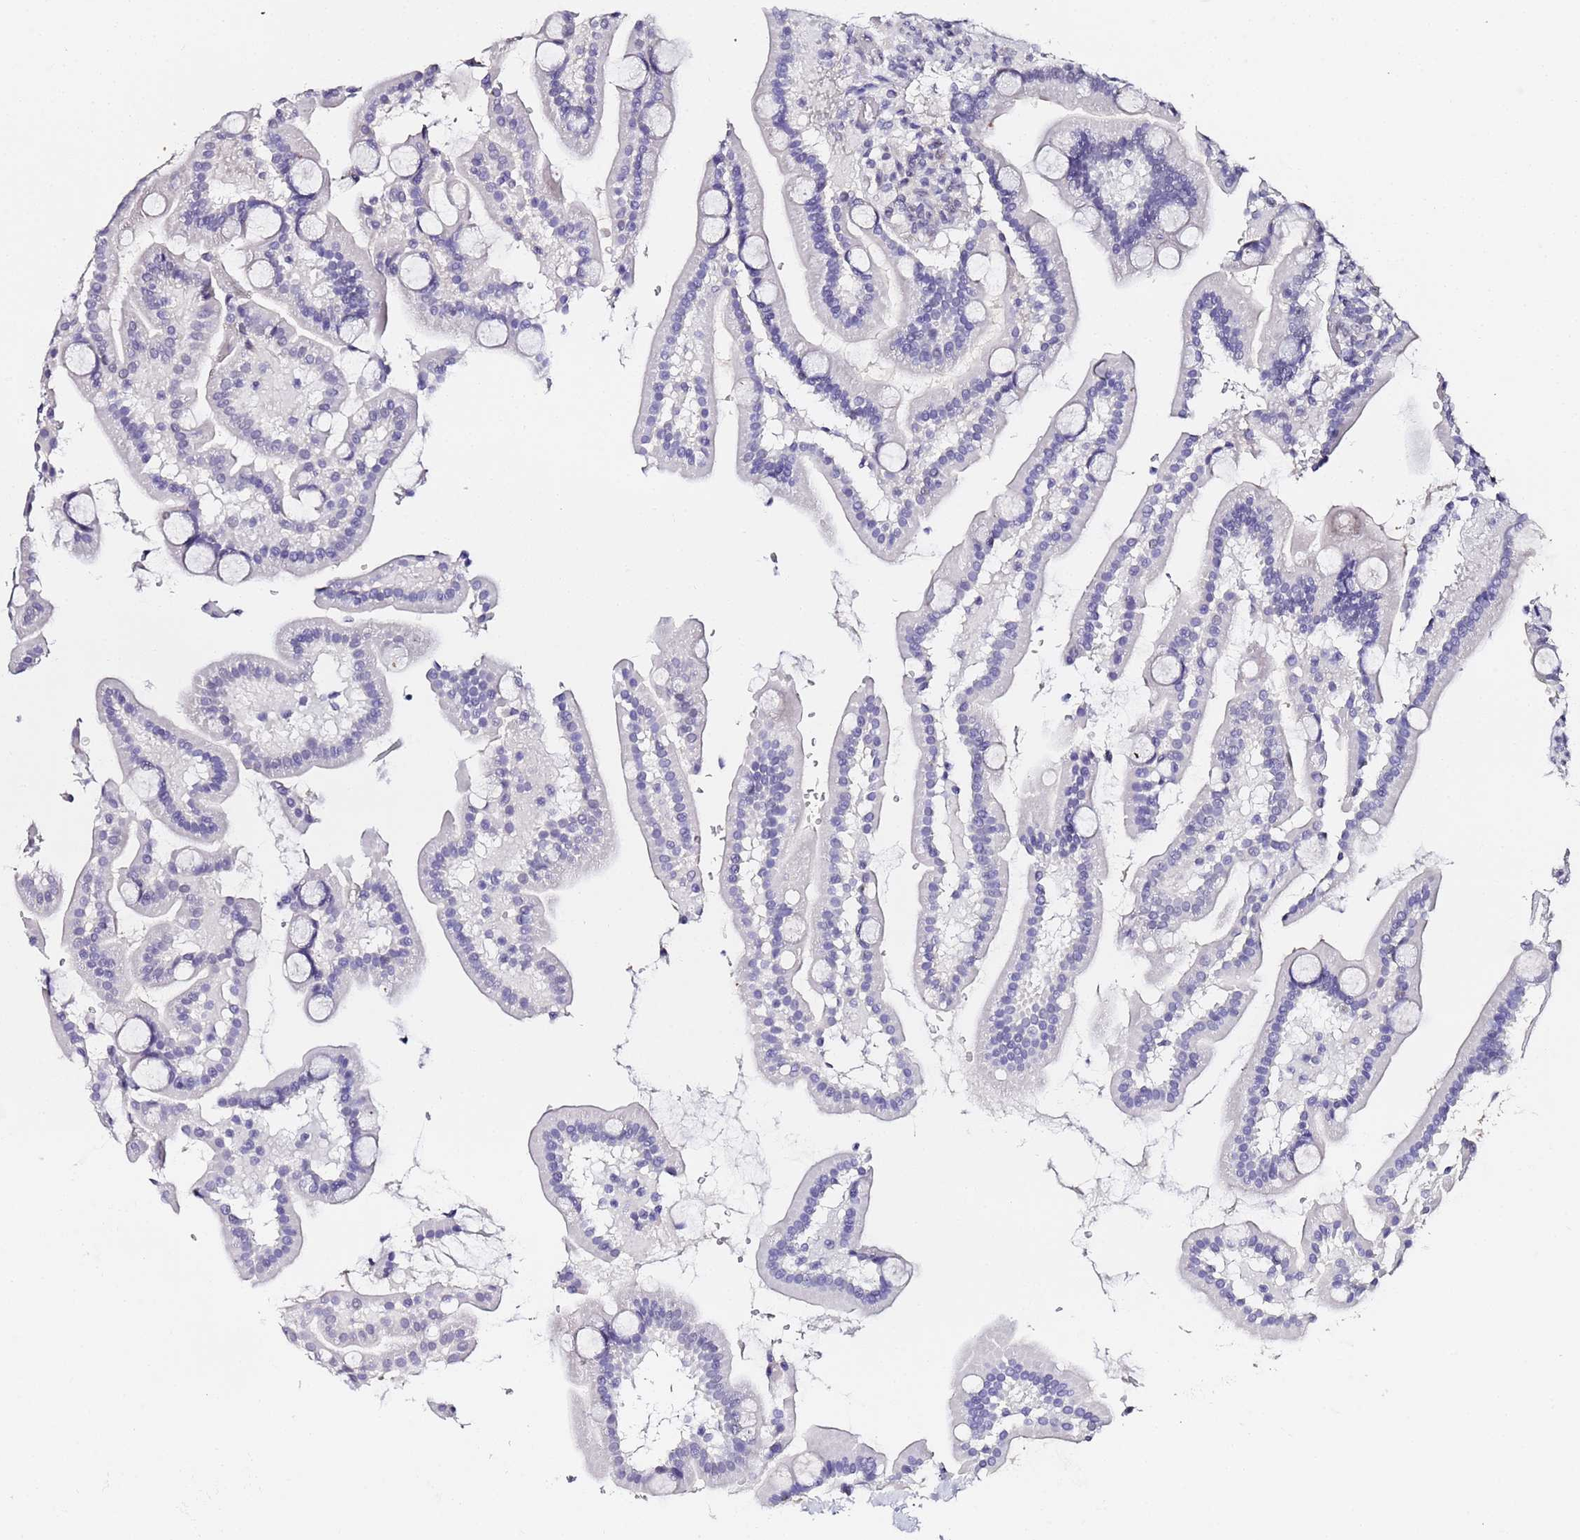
{"staining": {"intensity": "strong", "quantity": "<25%", "location": "cytoplasmic/membranous"}, "tissue": "duodenum", "cell_type": "Glandular cells", "image_type": "normal", "snomed": [{"axis": "morphology", "description": "Normal tissue, NOS"}, {"axis": "topography", "description": "Duodenum"}], "caption": "Protein staining by IHC displays strong cytoplasmic/membranous positivity in about <25% of glandular cells in normal duodenum. (IHC, brightfield microscopy, high magnification).", "gene": "LSM3", "patient": {"sex": "male", "age": 55}}